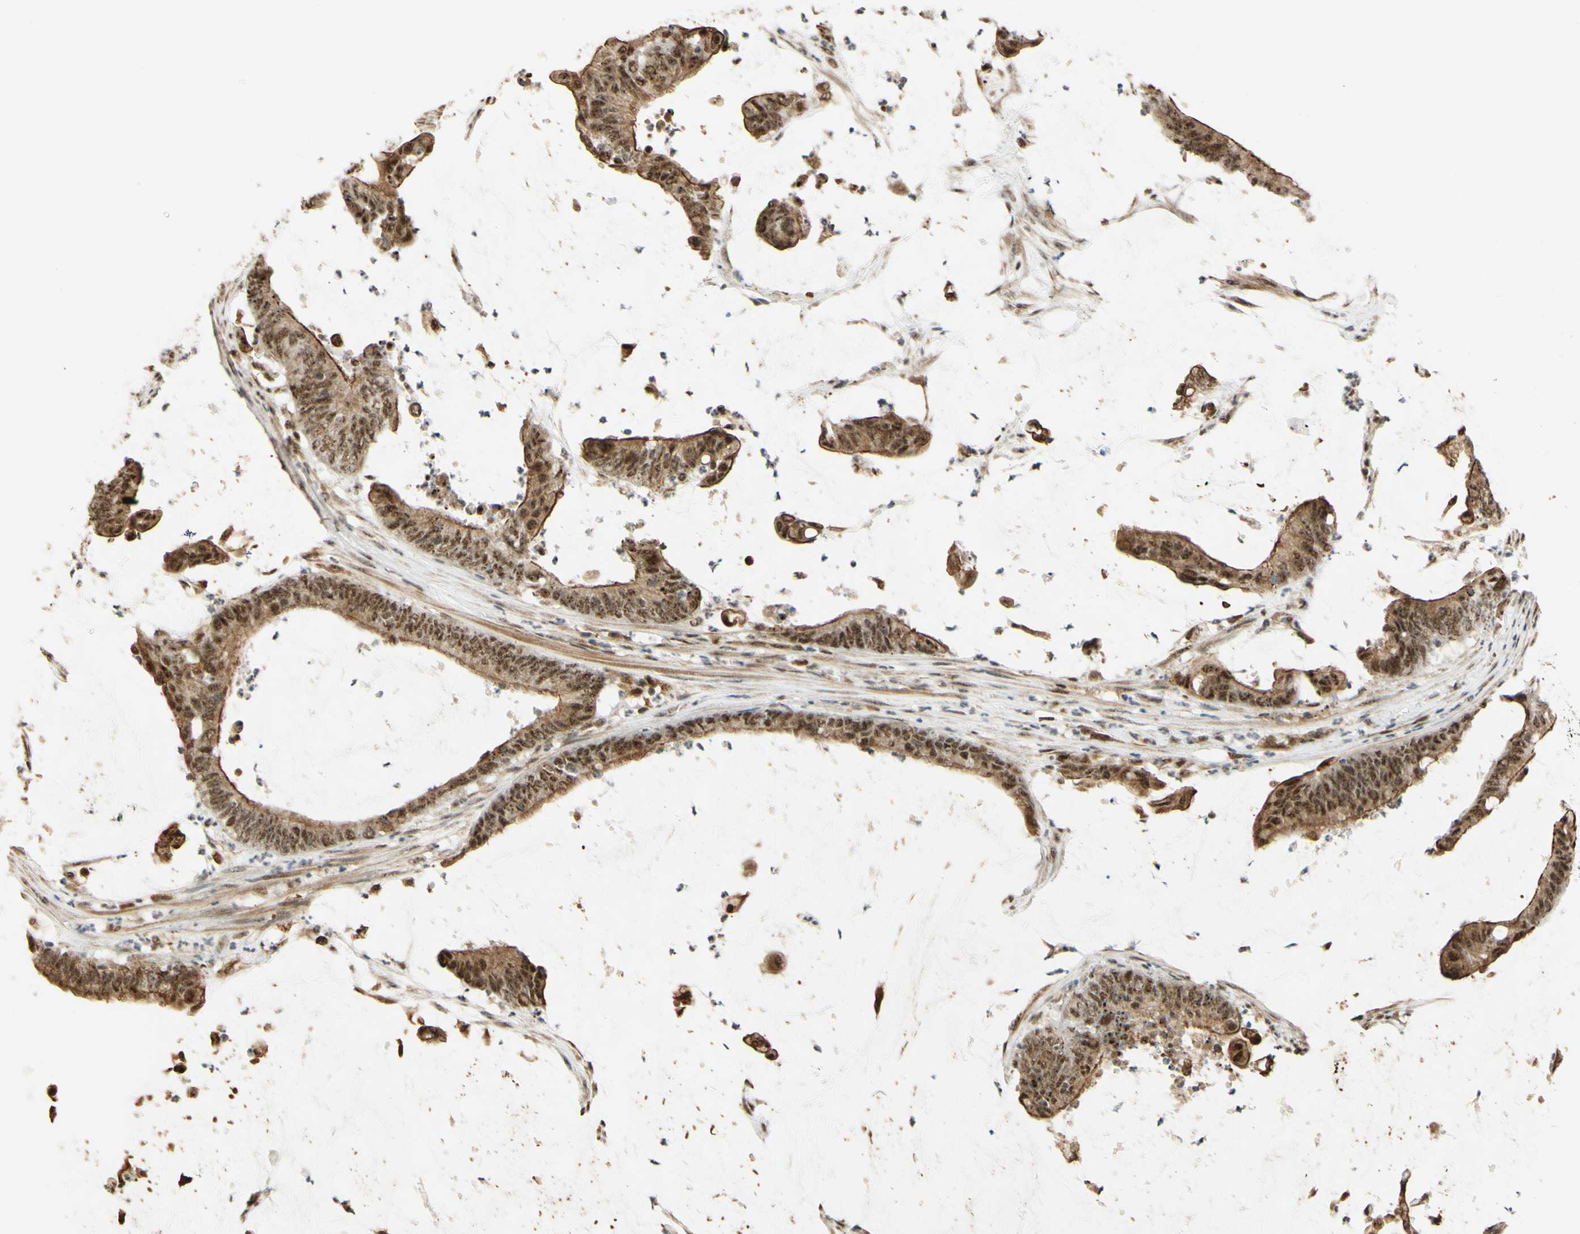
{"staining": {"intensity": "moderate", "quantity": ">75%", "location": "cytoplasmic/membranous,nuclear"}, "tissue": "colorectal cancer", "cell_type": "Tumor cells", "image_type": "cancer", "snomed": [{"axis": "morphology", "description": "Adenocarcinoma, NOS"}, {"axis": "topography", "description": "Rectum"}], "caption": "An IHC micrograph of neoplastic tissue is shown. Protein staining in brown labels moderate cytoplasmic/membranous and nuclear positivity in colorectal cancer (adenocarcinoma) within tumor cells. Using DAB (brown) and hematoxylin (blue) stains, captured at high magnification using brightfield microscopy.", "gene": "SAP18", "patient": {"sex": "female", "age": 66}}